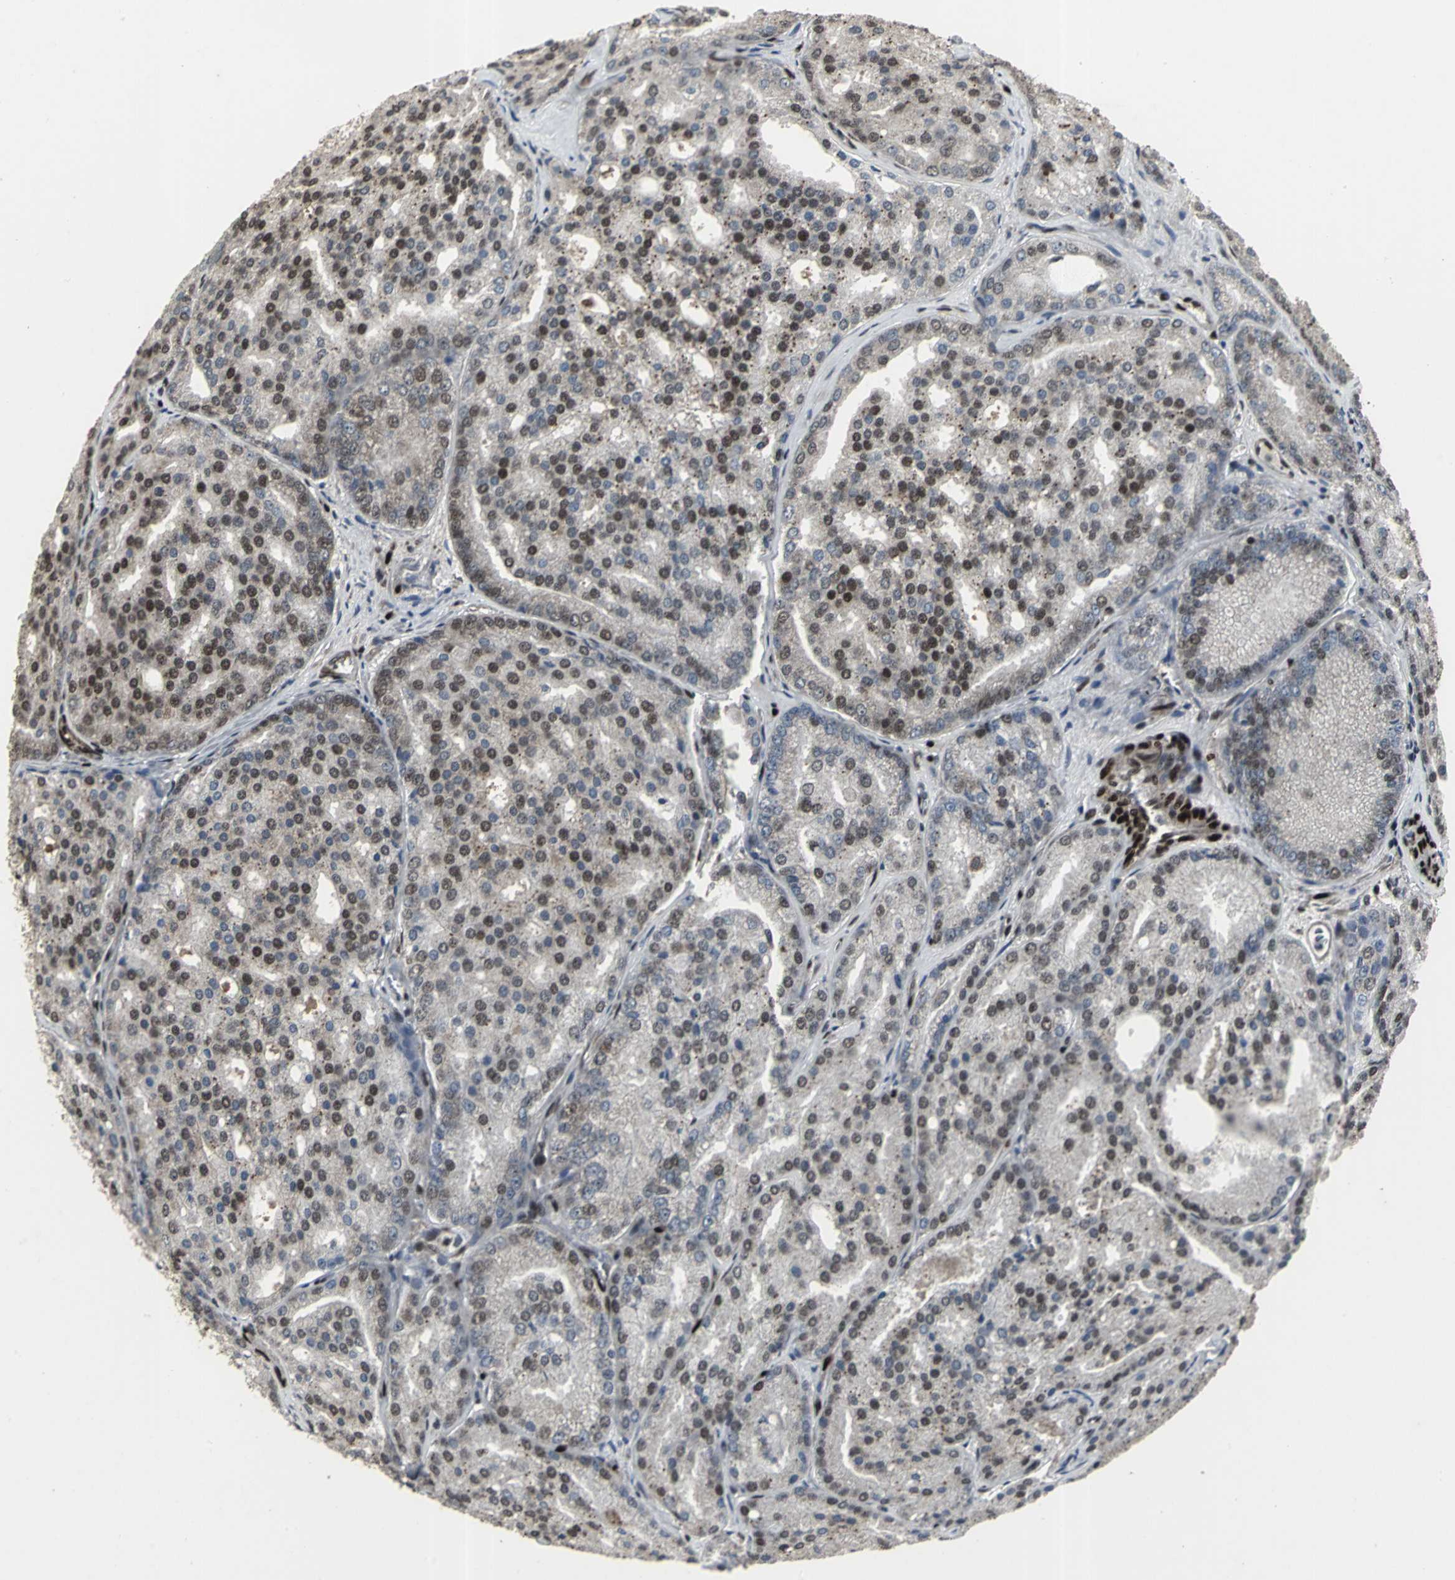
{"staining": {"intensity": "moderate", "quantity": "25%-75%", "location": "nuclear"}, "tissue": "prostate cancer", "cell_type": "Tumor cells", "image_type": "cancer", "snomed": [{"axis": "morphology", "description": "Adenocarcinoma, High grade"}, {"axis": "topography", "description": "Prostate"}], "caption": "Tumor cells reveal moderate nuclear positivity in about 25%-75% of cells in prostate adenocarcinoma (high-grade). Nuclei are stained in blue.", "gene": "SRF", "patient": {"sex": "male", "age": 64}}